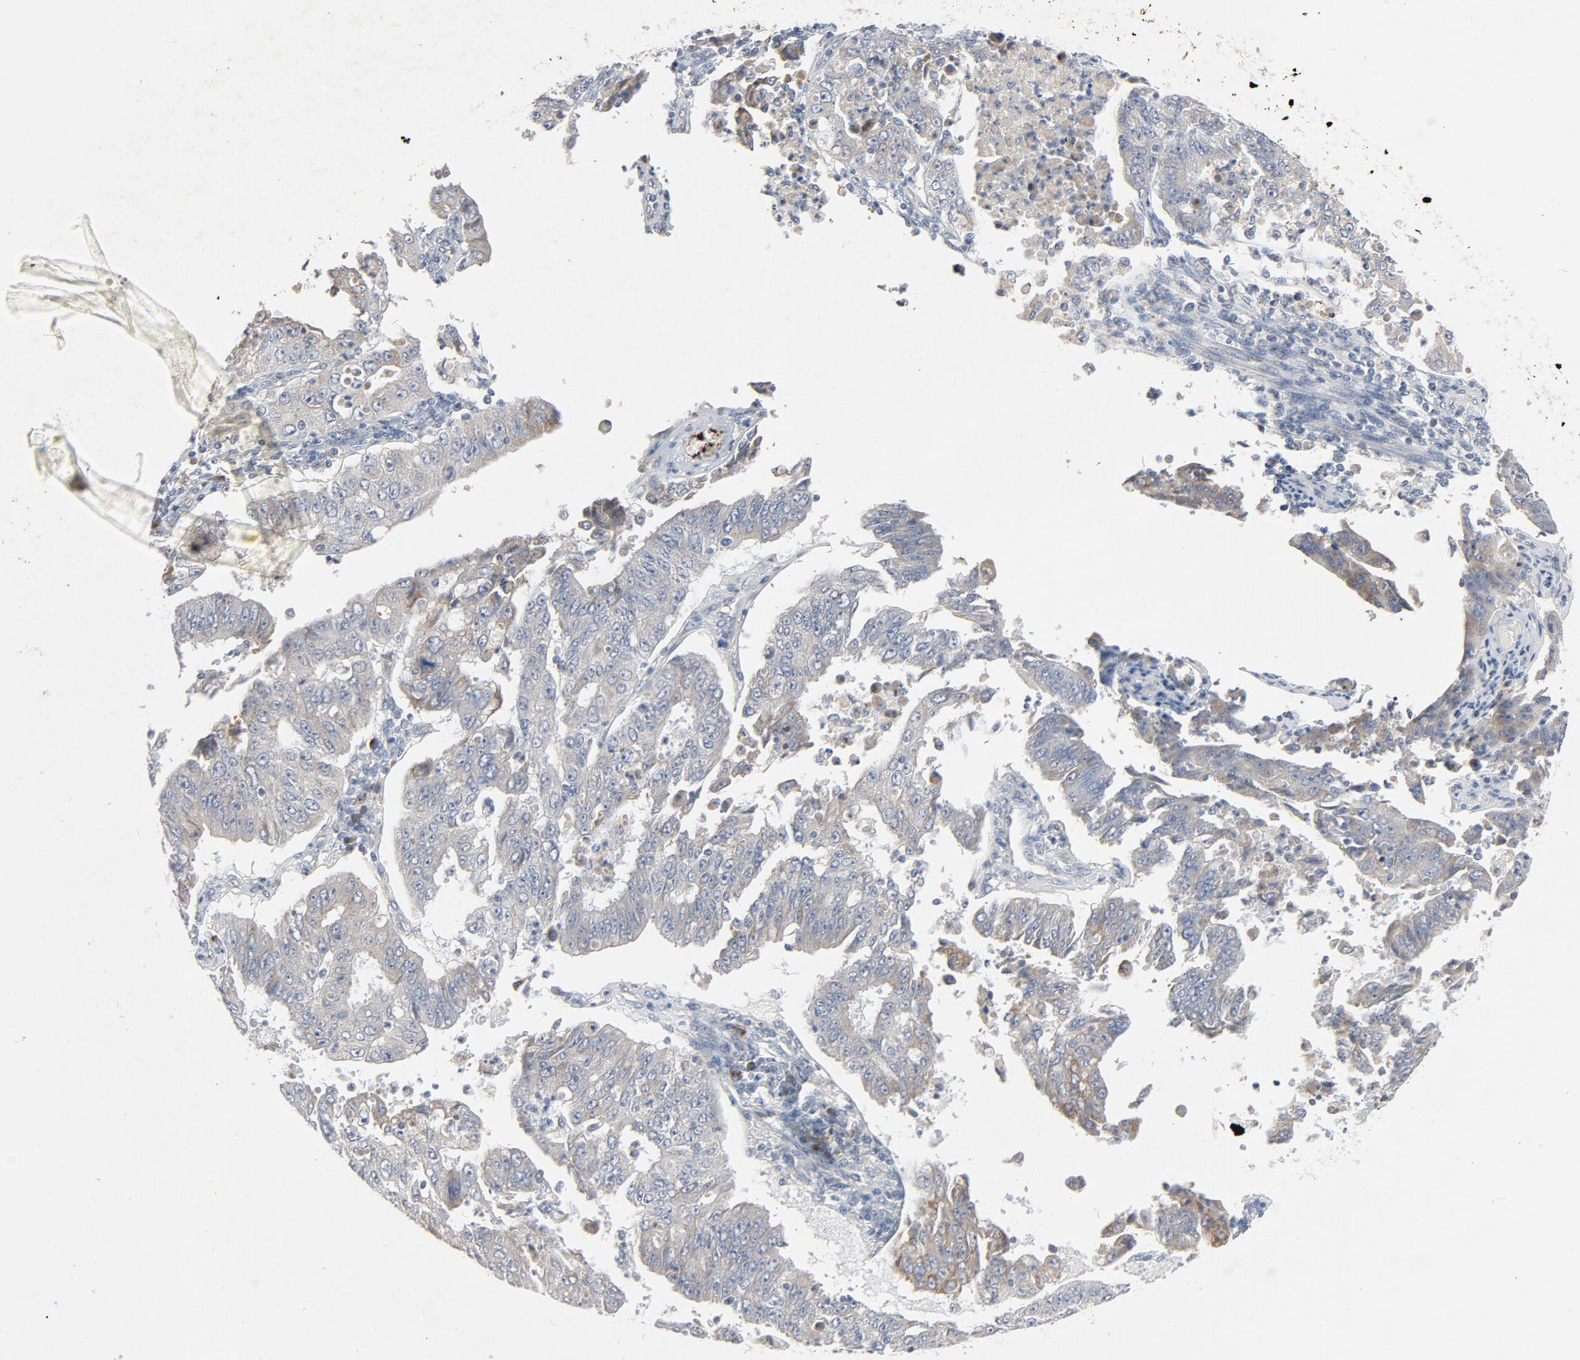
{"staining": {"intensity": "negative", "quantity": "none", "location": "none"}, "tissue": "endometrial cancer", "cell_type": "Tumor cells", "image_type": "cancer", "snomed": [{"axis": "morphology", "description": "Adenocarcinoma, NOS"}, {"axis": "topography", "description": "Endometrium"}], "caption": "The image exhibits no significant positivity in tumor cells of endometrial cancer (adenocarcinoma). Brightfield microscopy of immunohistochemistry (IHC) stained with DAB (3,3'-diaminobenzidine) (brown) and hematoxylin (blue), captured at high magnification.", "gene": "LMAN2", "patient": {"sex": "female", "age": 63}}